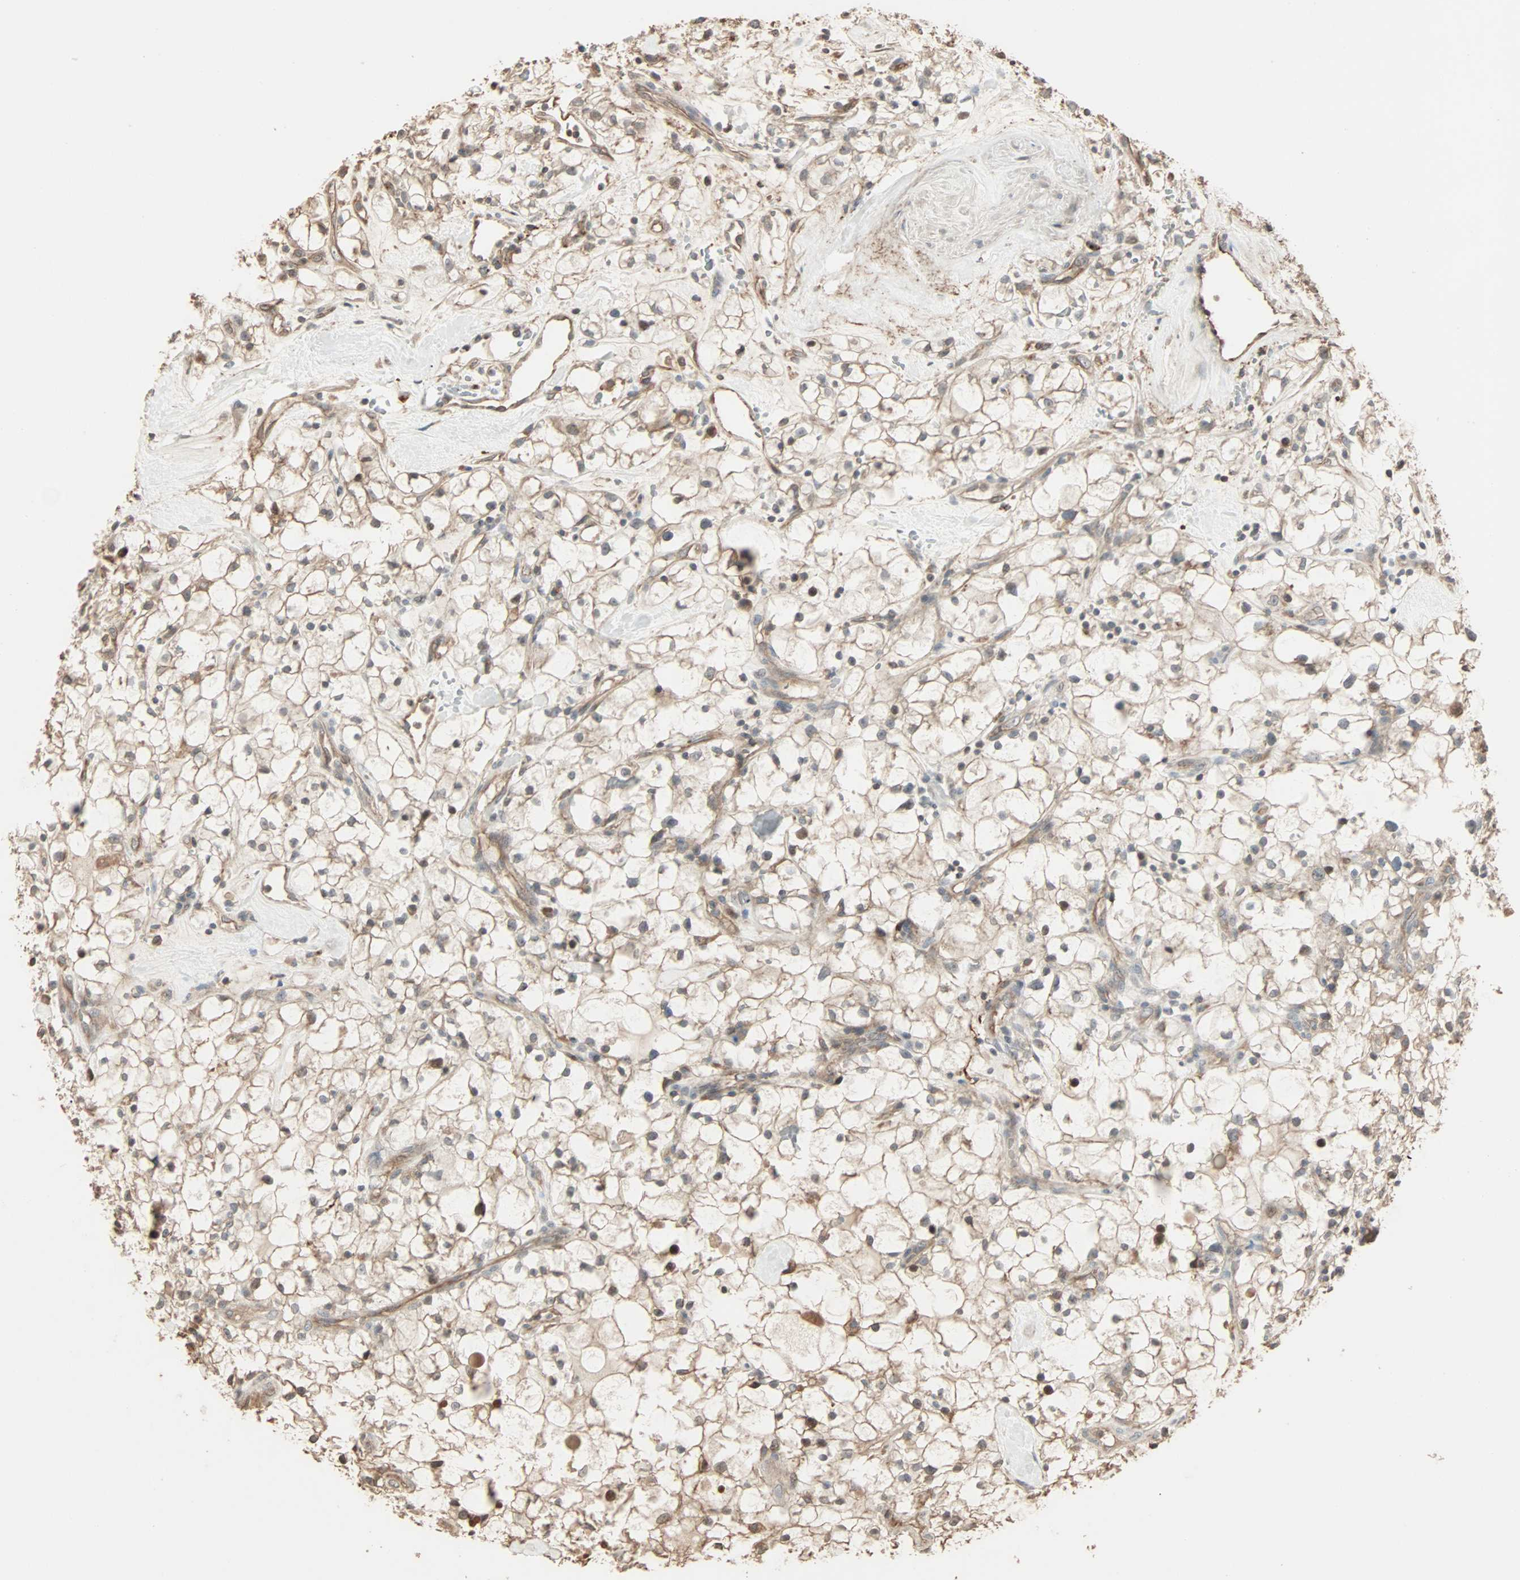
{"staining": {"intensity": "weak", "quantity": ">75%", "location": "cytoplasmic/membranous"}, "tissue": "renal cancer", "cell_type": "Tumor cells", "image_type": "cancer", "snomed": [{"axis": "morphology", "description": "Adenocarcinoma, NOS"}, {"axis": "topography", "description": "Kidney"}], "caption": "A low amount of weak cytoplasmic/membranous expression is seen in about >75% of tumor cells in renal adenocarcinoma tissue. The staining was performed using DAB (3,3'-diaminobenzidine), with brown indicating positive protein expression. Nuclei are stained blue with hematoxylin.", "gene": "CALCRL", "patient": {"sex": "female", "age": 60}}